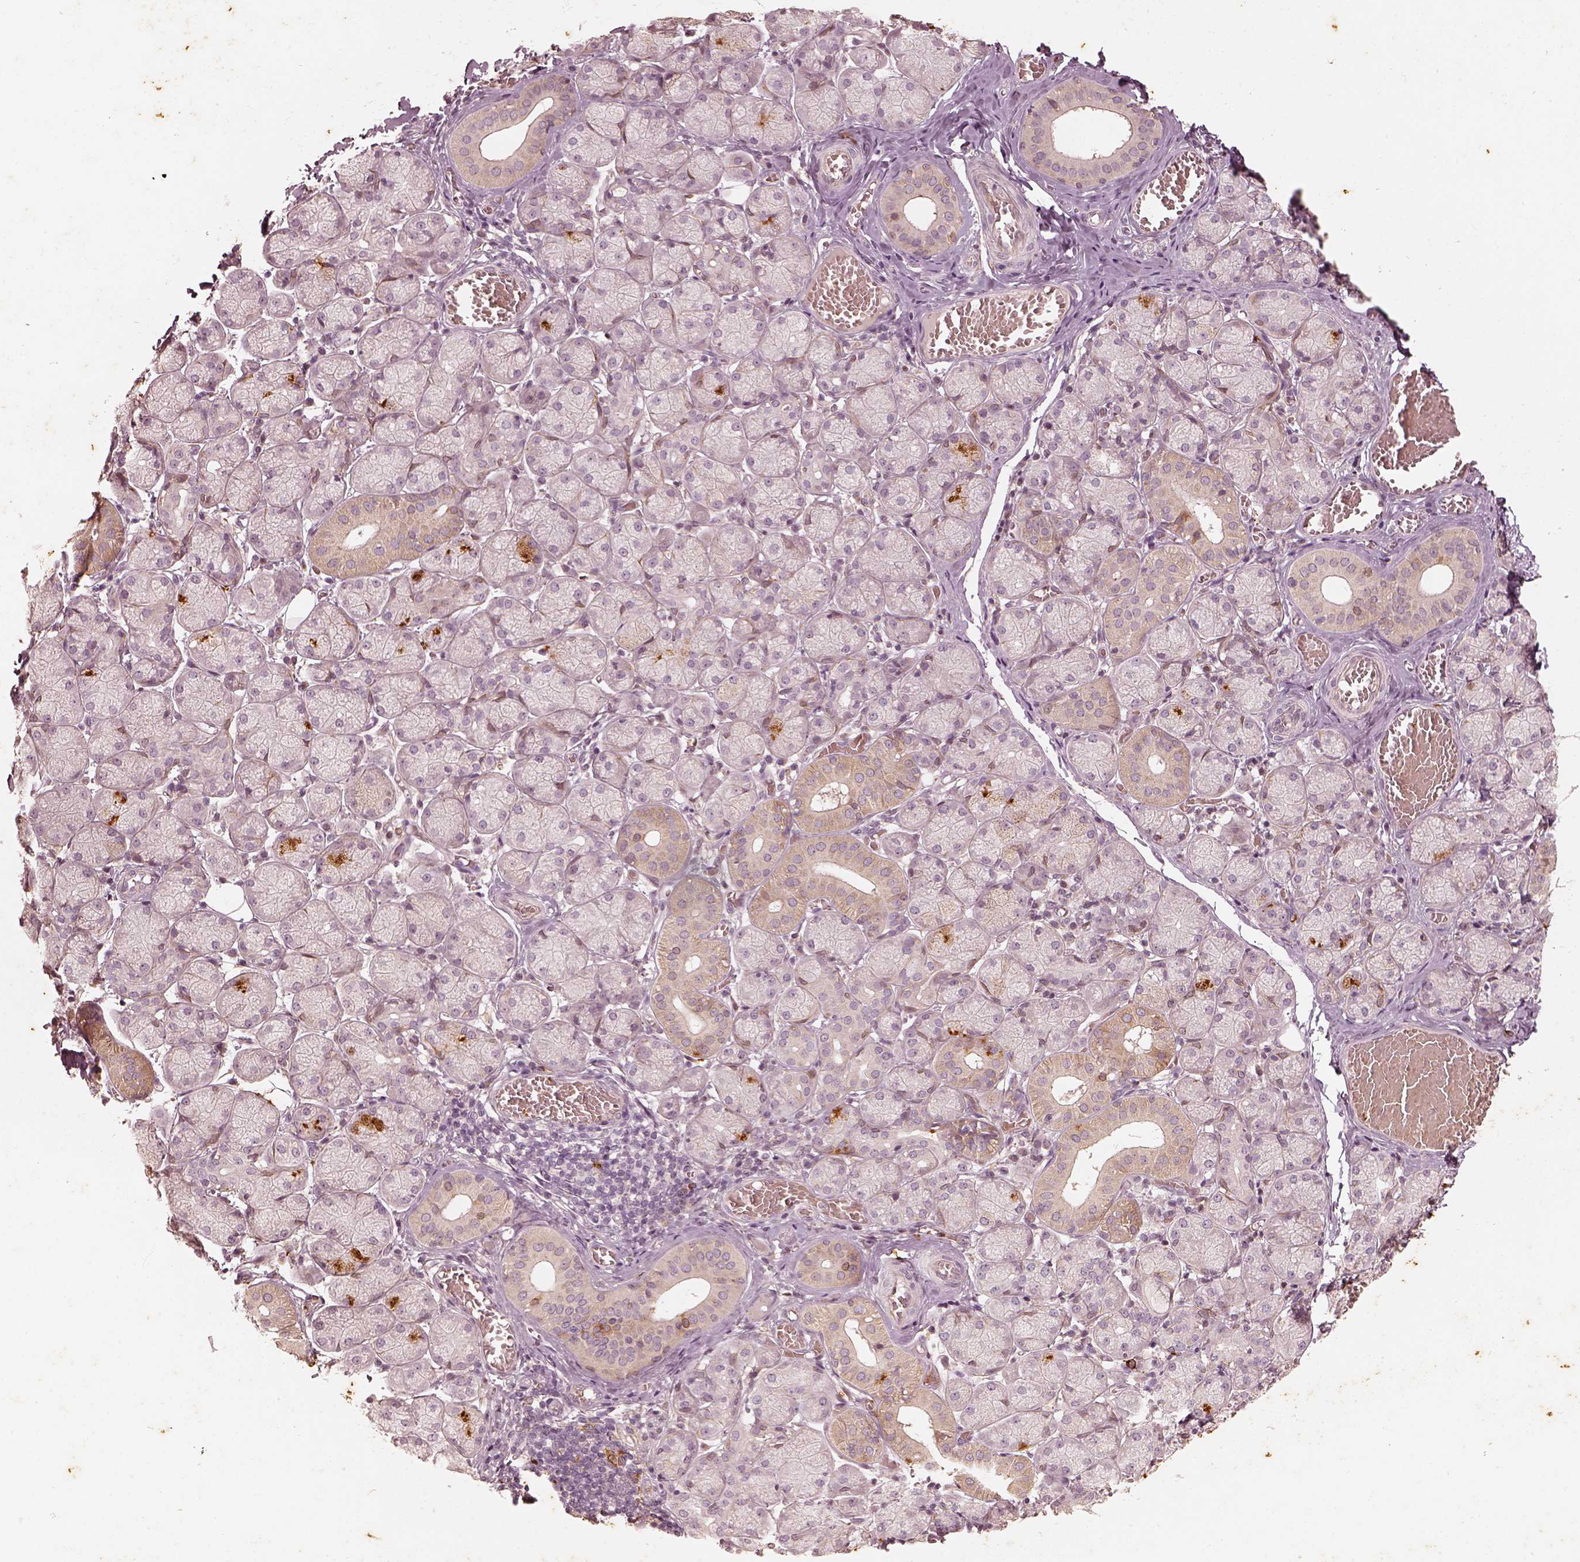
{"staining": {"intensity": "weak", "quantity": "25%-75%", "location": "cytoplasmic/membranous"}, "tissue": "salivary gland", "cell_type": "Glandular cells", "image_type": "normal", "snomed": [{"axis": "morphology", "description": "Normal tissue, NOS"}, {"axis": "topography", "description": "Salivary gland"}, {"axis": "topography", "description": "Peripheral nerve tissue"}], "caption": "High-power microscopy captured an IHC histopathology image of unremarkable salivary gland, revealing weak cytoplasmic/membranous staining in about 25%-75% of glandular cells. (Stains: DAB in brown, nuclei in blue, Microscopy: brightfield microscopy at high magnification).", "gene": "WLS", "patient": {"sex": "female", "age": 24}}